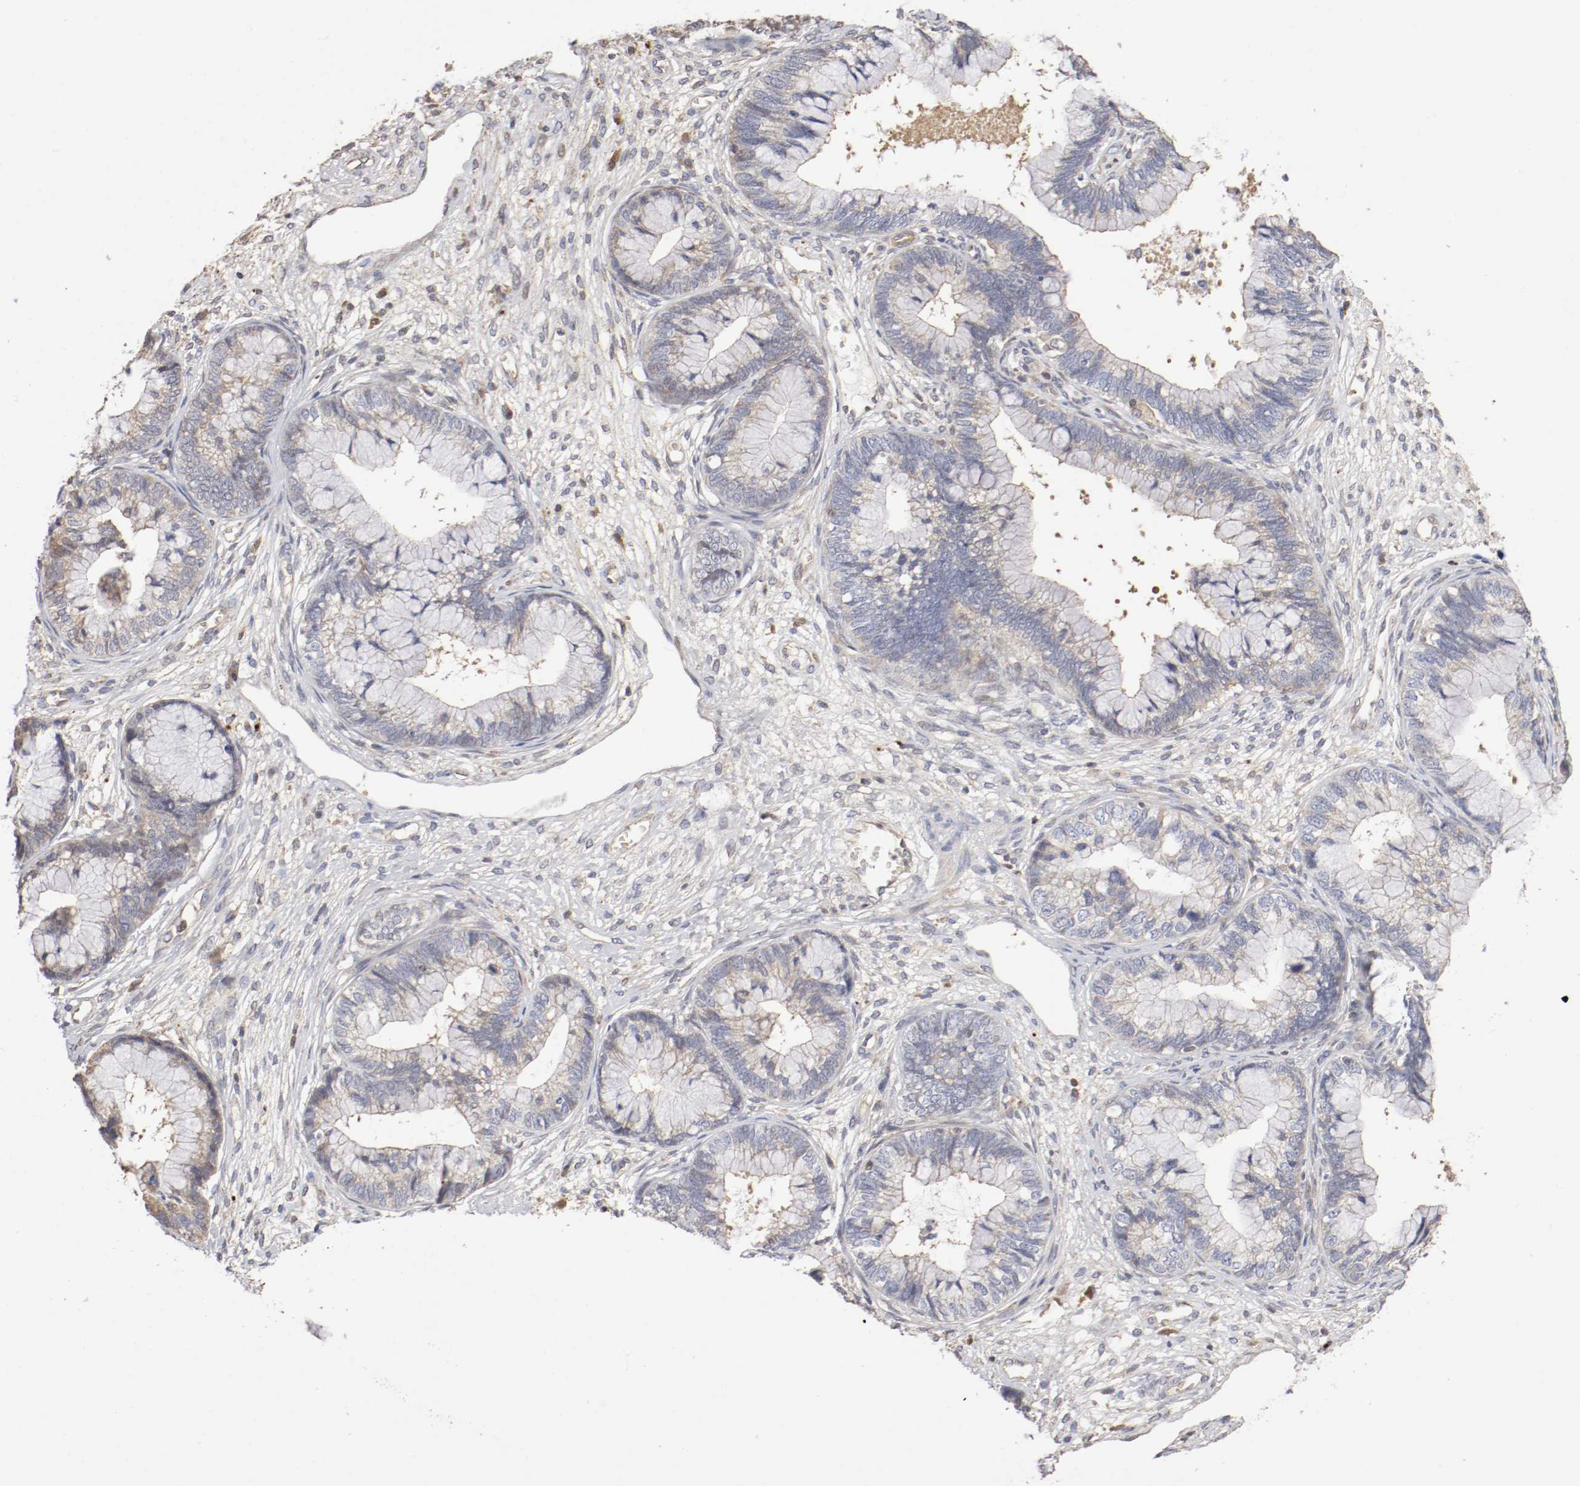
{"staining": {"intensity": "negative", "quantity": "none", "location": "none"}, "tissue": "cervical cancer", "cell_type": "Tumor cells", "image_type": "cancer", "snomed": [{"axis": "morphology", "description": "Adenocarcinoma, NOS"}, {"axis": "topography", "description": "Cervix"}], "caption": "Tumor cells show no significant staining in cervical cancer (adenocarcinoma).", "gene": "CDK6", "patient": {"sex": "female", "age": 44}}